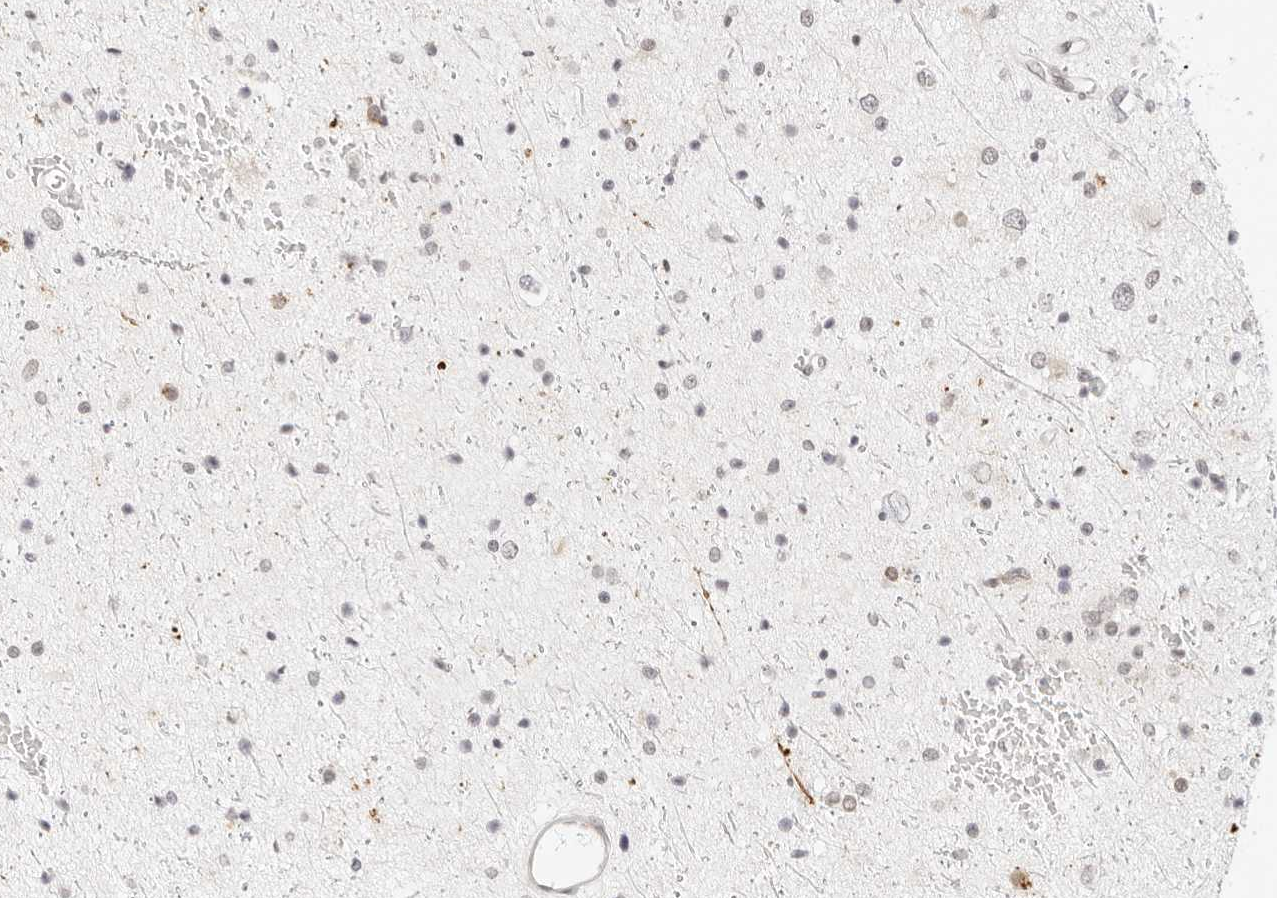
{"staining": {"intensity": "negative", "quantity": "none", "location": "none"}, "tissue": "glioma", "cell_type": "Tumor cells", "image_type": "cancer", "snomed": [{"axis": "morphology", "description": "Glioma, malignant, Low grade"}, {"axis": "topography", "description": "Brain"}], "caption": "Histopathology image shows no protein positivity in tumor cells of malignant glioma (low-grade) tissue.", "gene": "POLR3C", "patient": {"sex": "female", "age": 37}}